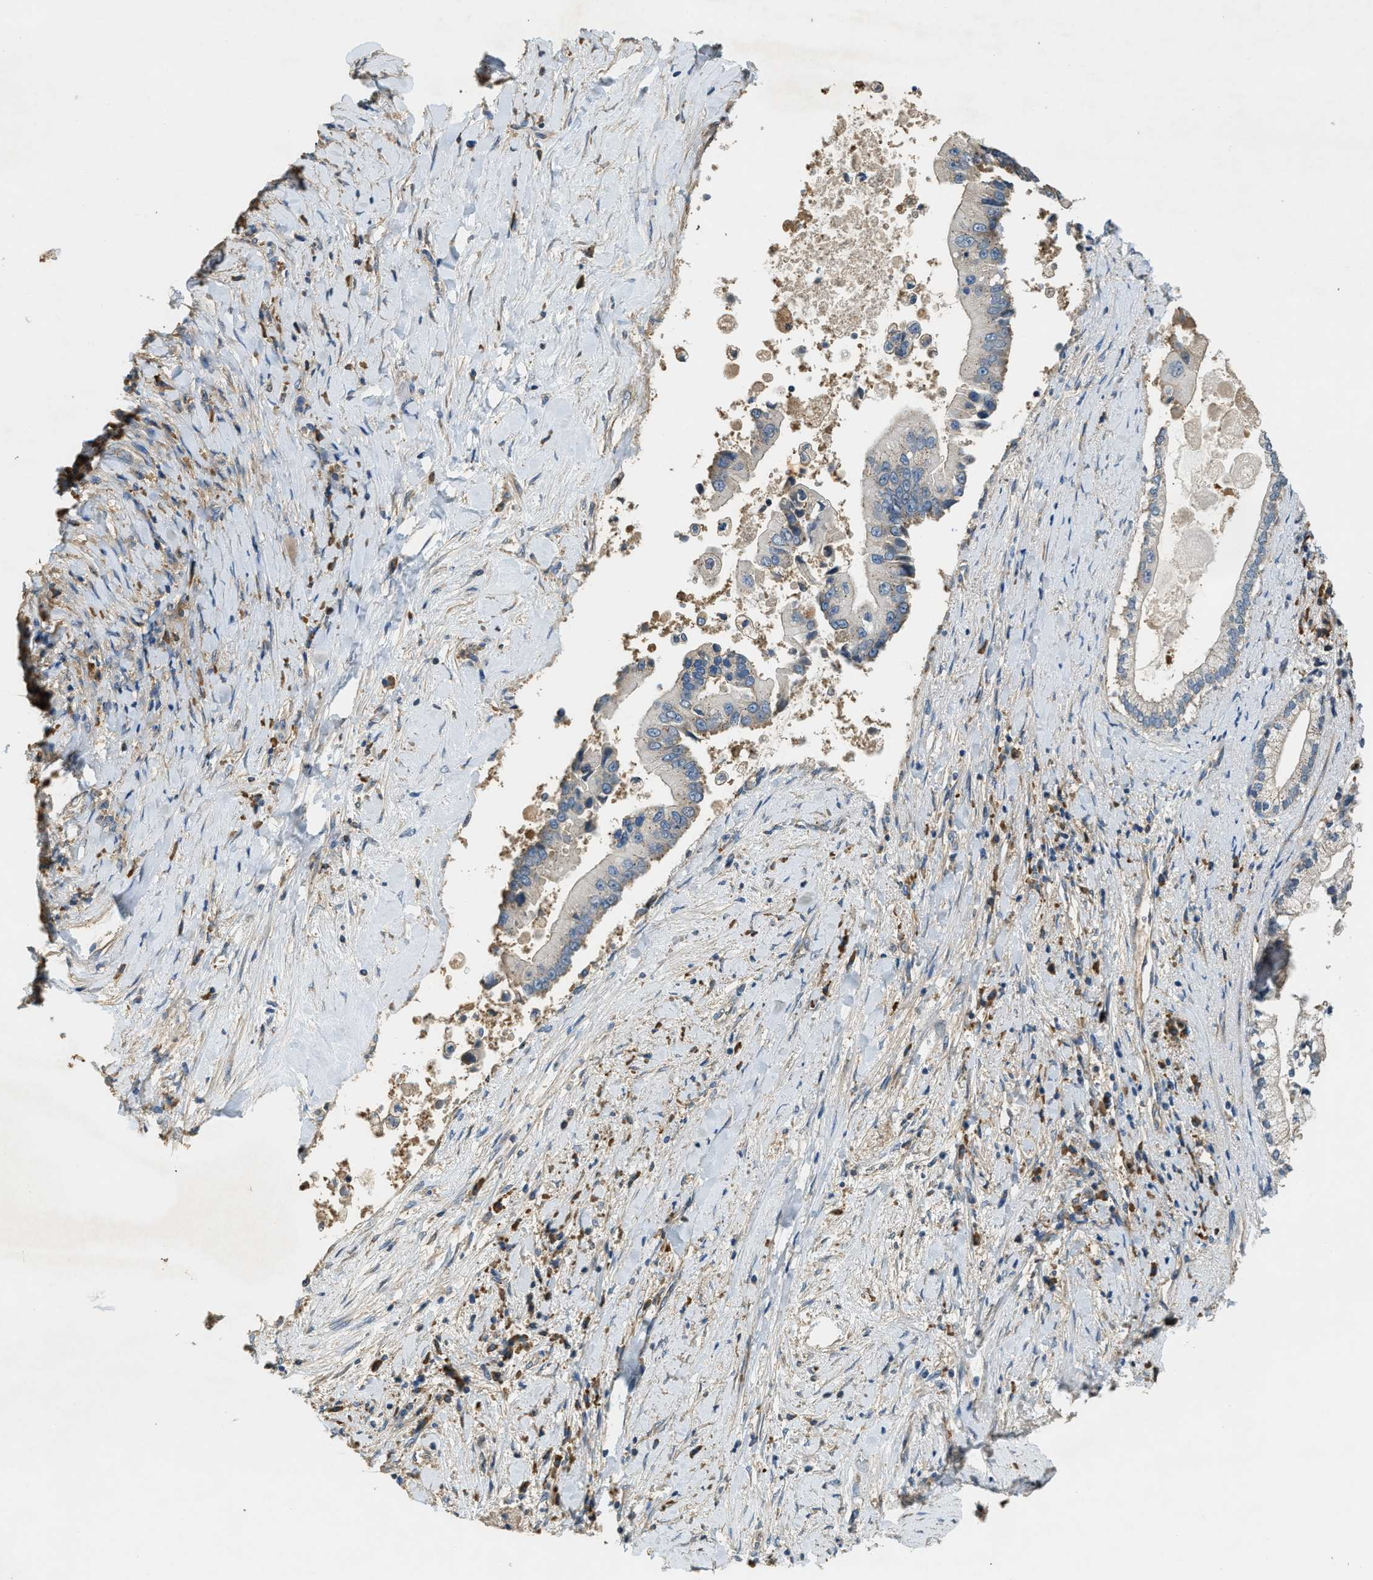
{"staining": {"intensity": "negative", "quantity": "none", "location": "none"}, "tissue": "liver cancer", "cell_type": "Tumor cells", "image_type": "cancer", "snomed": [{"axis": "morphology", "description": "Cholangiocarcinoma"}, {"axis": "topography", "description": "Liver"}], "caption": "Immunohistochemical staining of human cholangiocarcinoma (liver) exhibits no significant expression in tumor cells.", "gene": "CFLAR", "patient": {"sex": "male", "age": 50}}